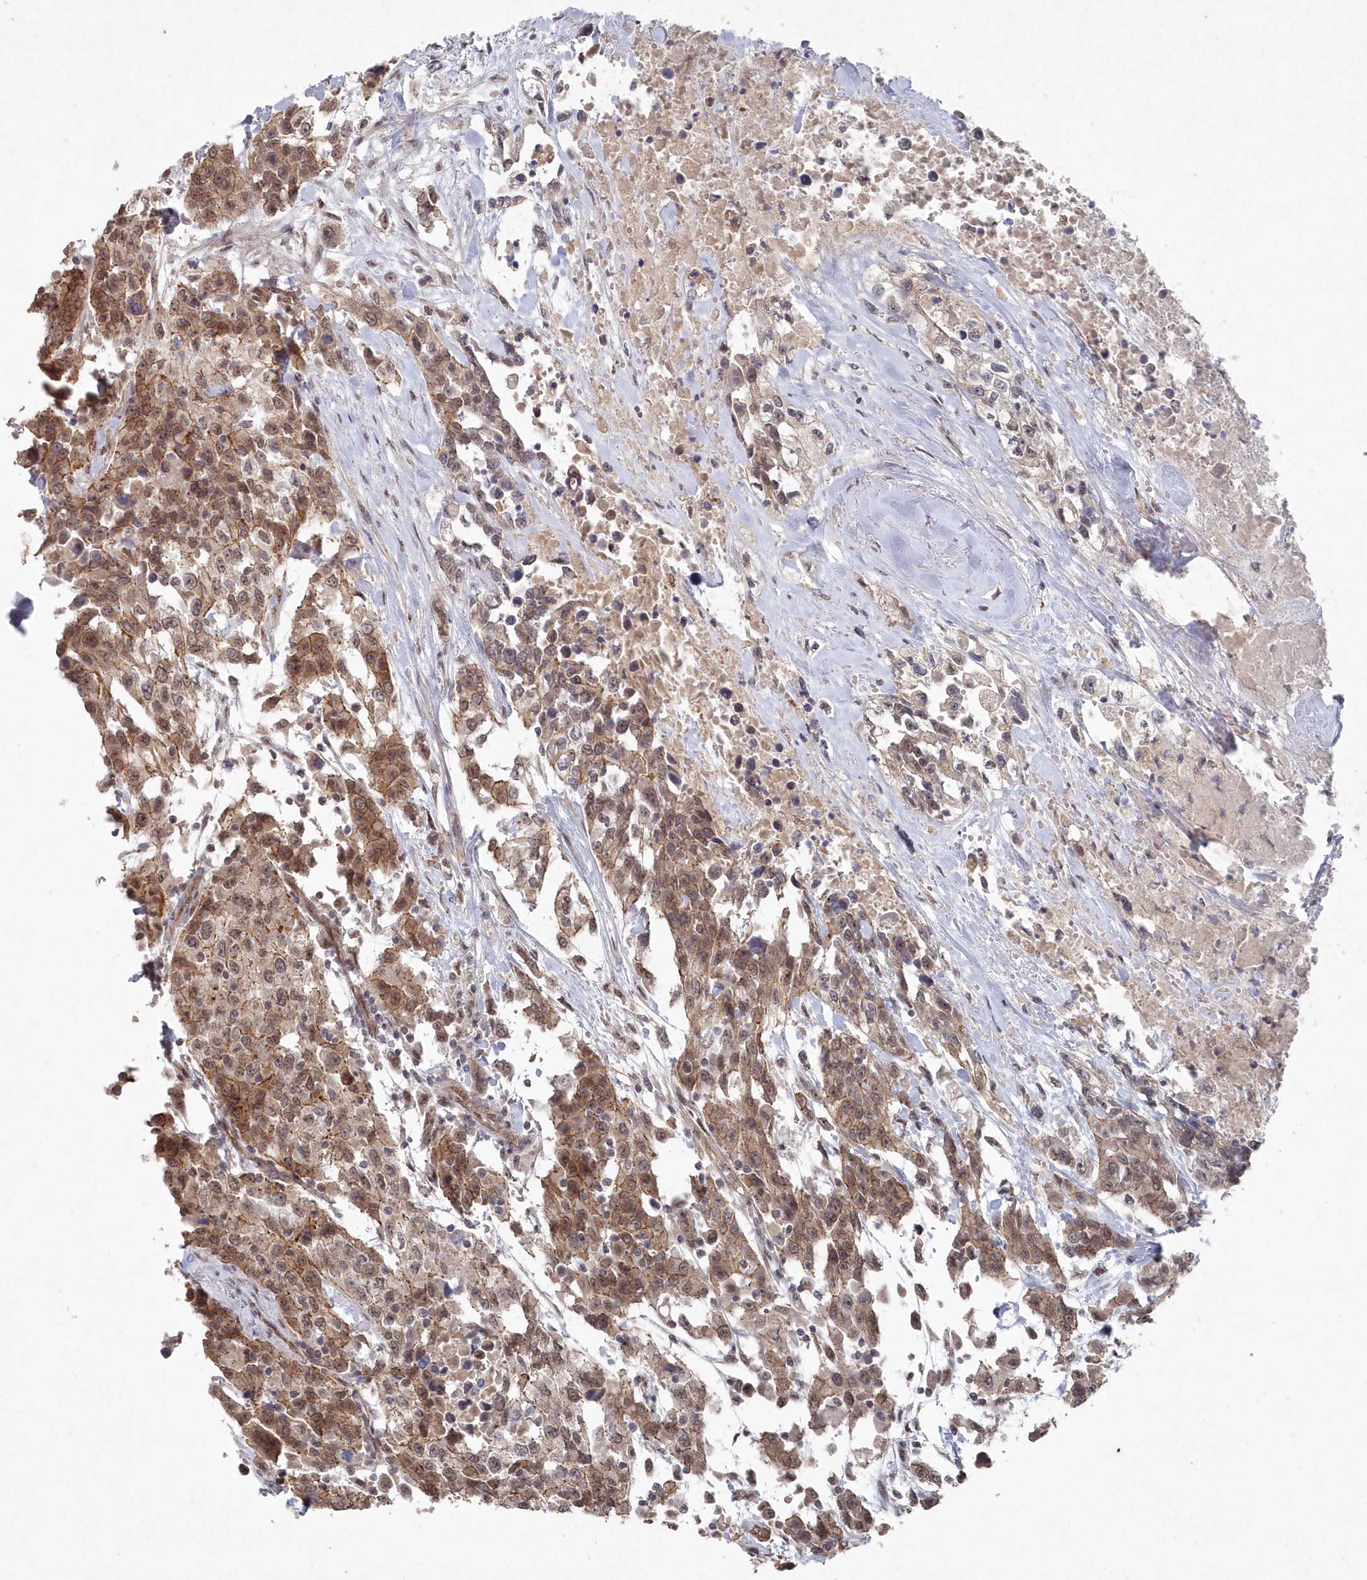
{"staining": {"intensity": "moderate", "quantity": "25%-75%", "location": "cytoplasmic/membranous"}, "tissue": "urothelial cancer", "cell_type": "Tumor cells", "image_type": "cancer", "snomed": [{"axis": "morphology", "description": "Urothelial carcinoma, High grade"}, {"axis": "topography", "description": "Urinary bladder"}], "caption": "A histopathology image of human urothelial cancer stained for a protein exhibits moderate cytoplasmic/membranous brown staining in tumor cells.", "gene": "VSIG2", "patient": {"sex": "female", "age": 80}}